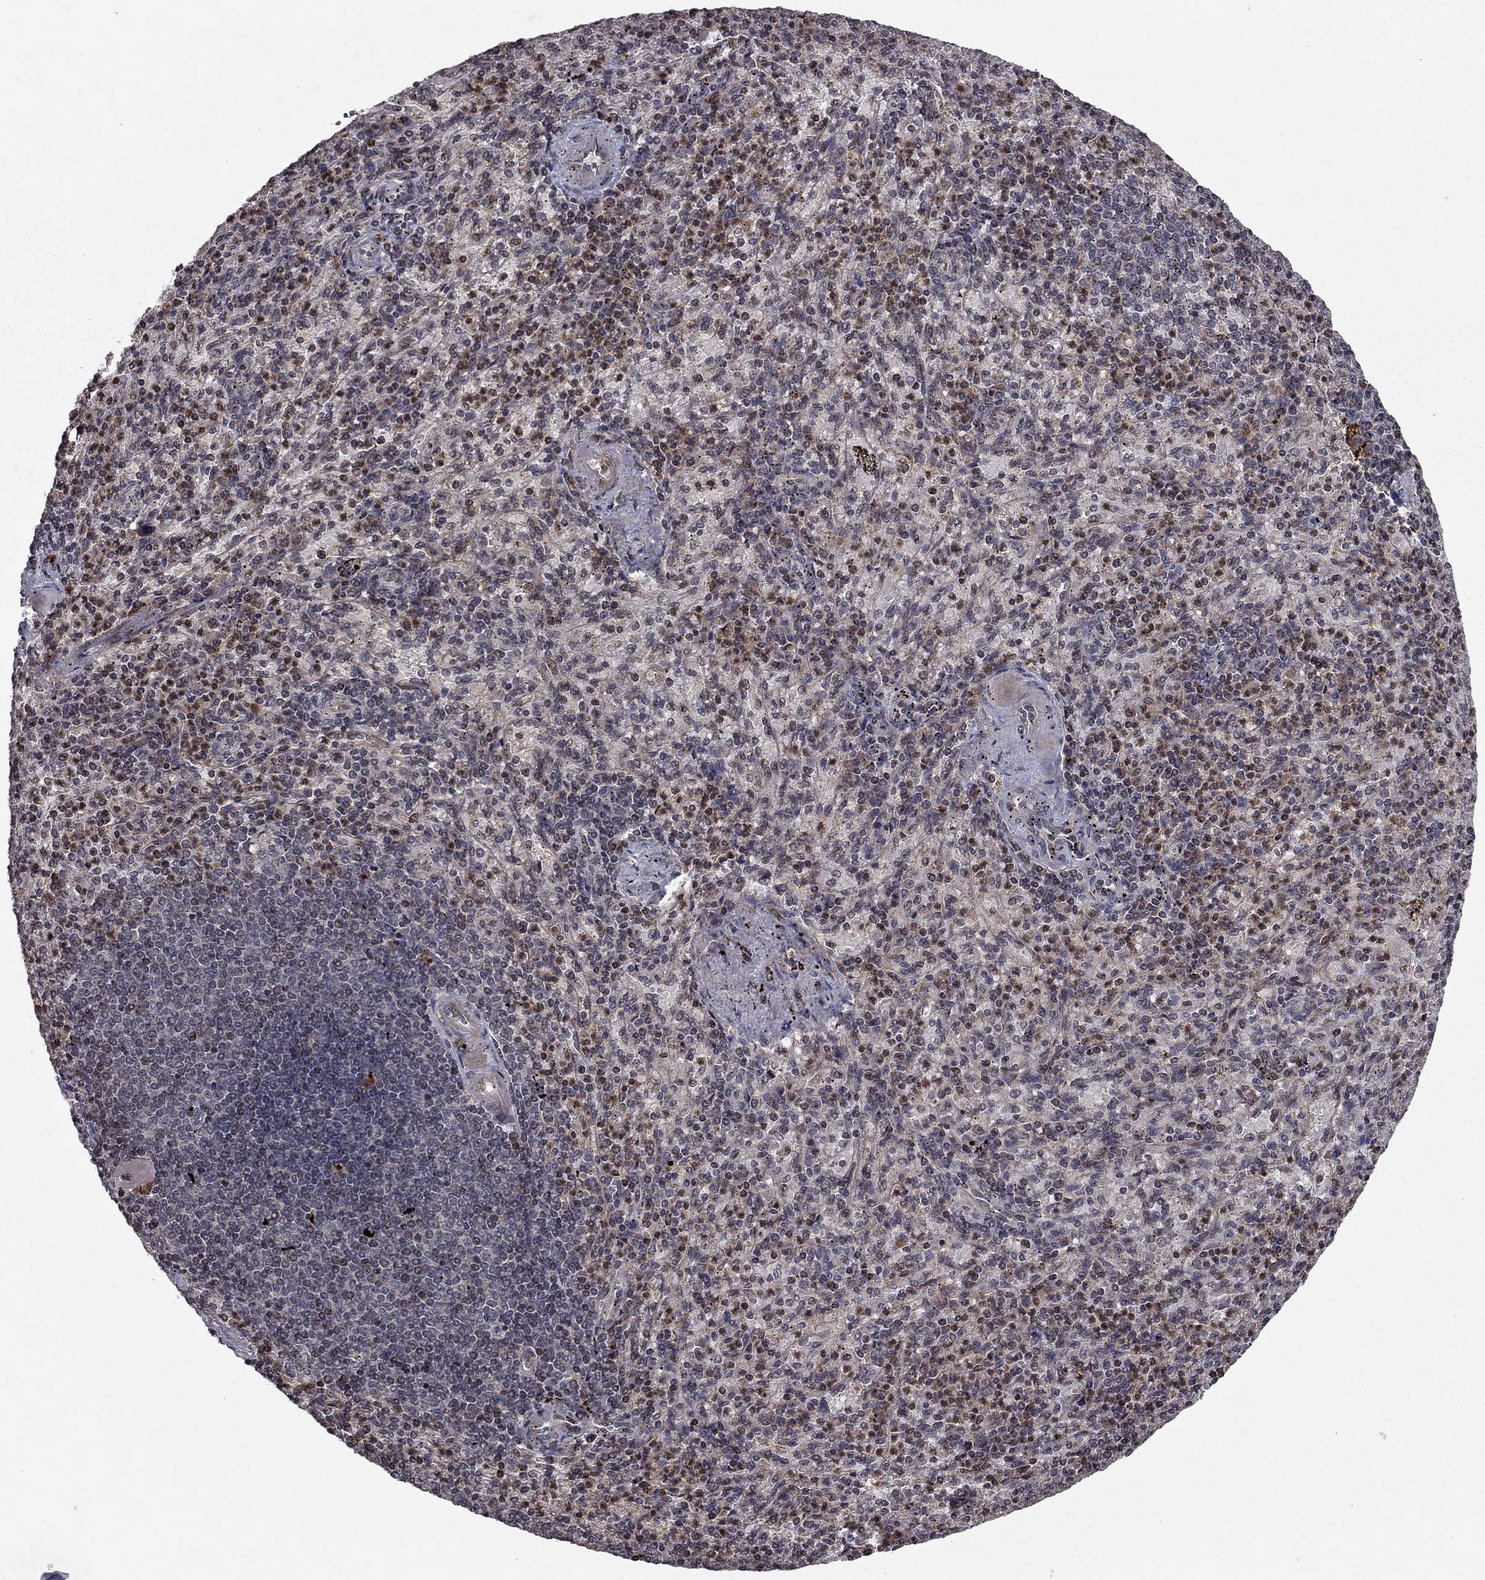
{"staining": {"intensity": "moderate", "quantity": "<25%", "location": "nuclear"}, "tissue": "spleen", "cell_type": "Cells in red pulp", "image_type": "normal", "snomed": [{"axis": "morphology", "description": "Normal tissue, NOS"}, {"axis": "topography", "description": "Spleen"}], "caption": "IHC of normal human spleen exhibits low levels of moderate nuclear staining in approximately <25% of cells in red pulp.", "gene": "SORBS1", "patient": {"sex": "female", "age": 74}}